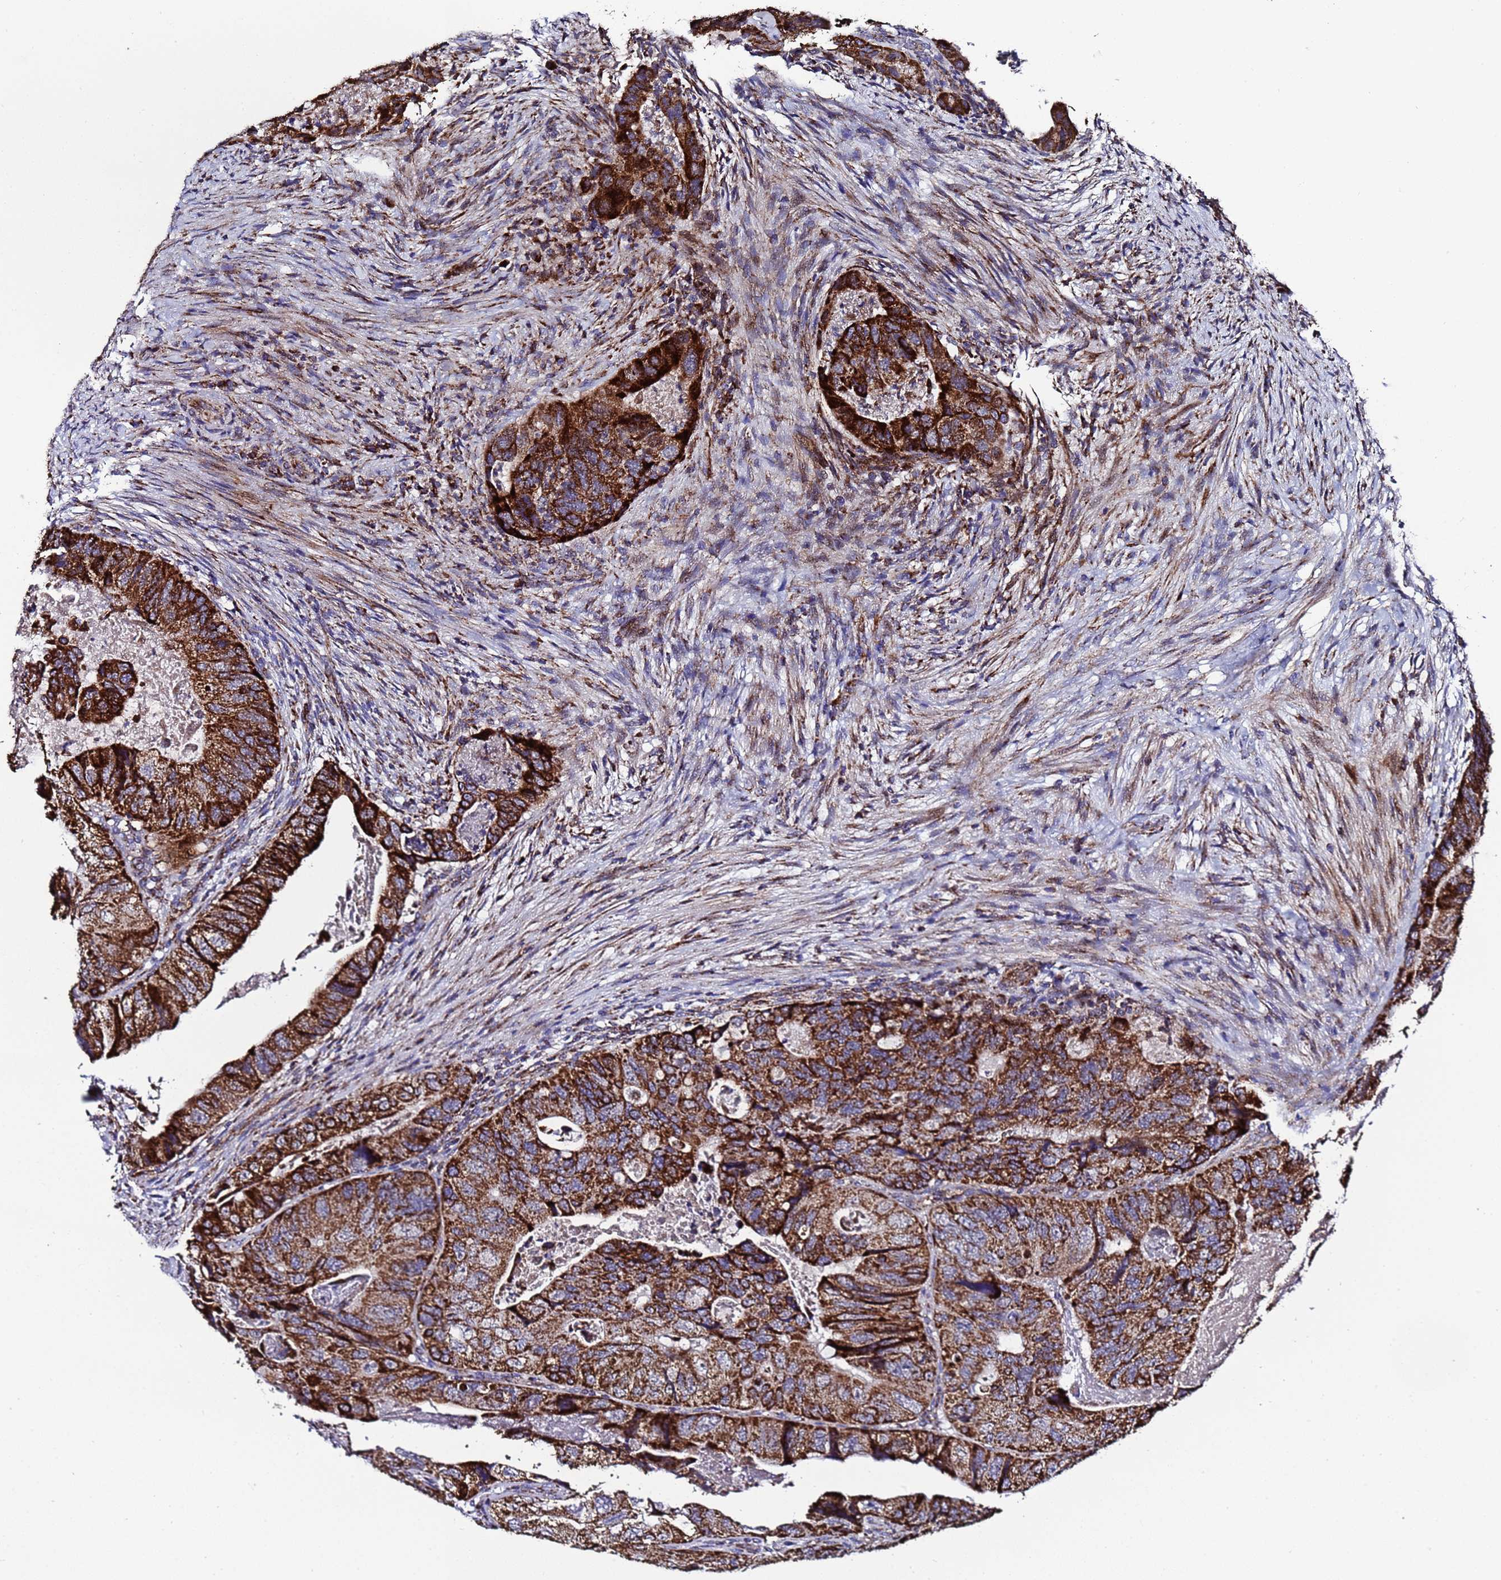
{"staining": {"intensity": "strong", "quantity": ">75%", "location": "cytoplasmic/membranous"}, "tissue": "colorectal cancer", "cell_type": "Tumor cells", "image_type": "cancer", "snomed": [{"axis": "morphology", "description": "Adenocarcinoma, NOS"}, {"axis": "topography", "description": "Rectum"}], "caption": "This is an image of IHC staining of colorectal adenocarcinoma, which shows strong expression in the cytoplasmic/membranous of tumor cells.", "gene": "MRPS12", "patient": {"sex": "male", "age": 63}}